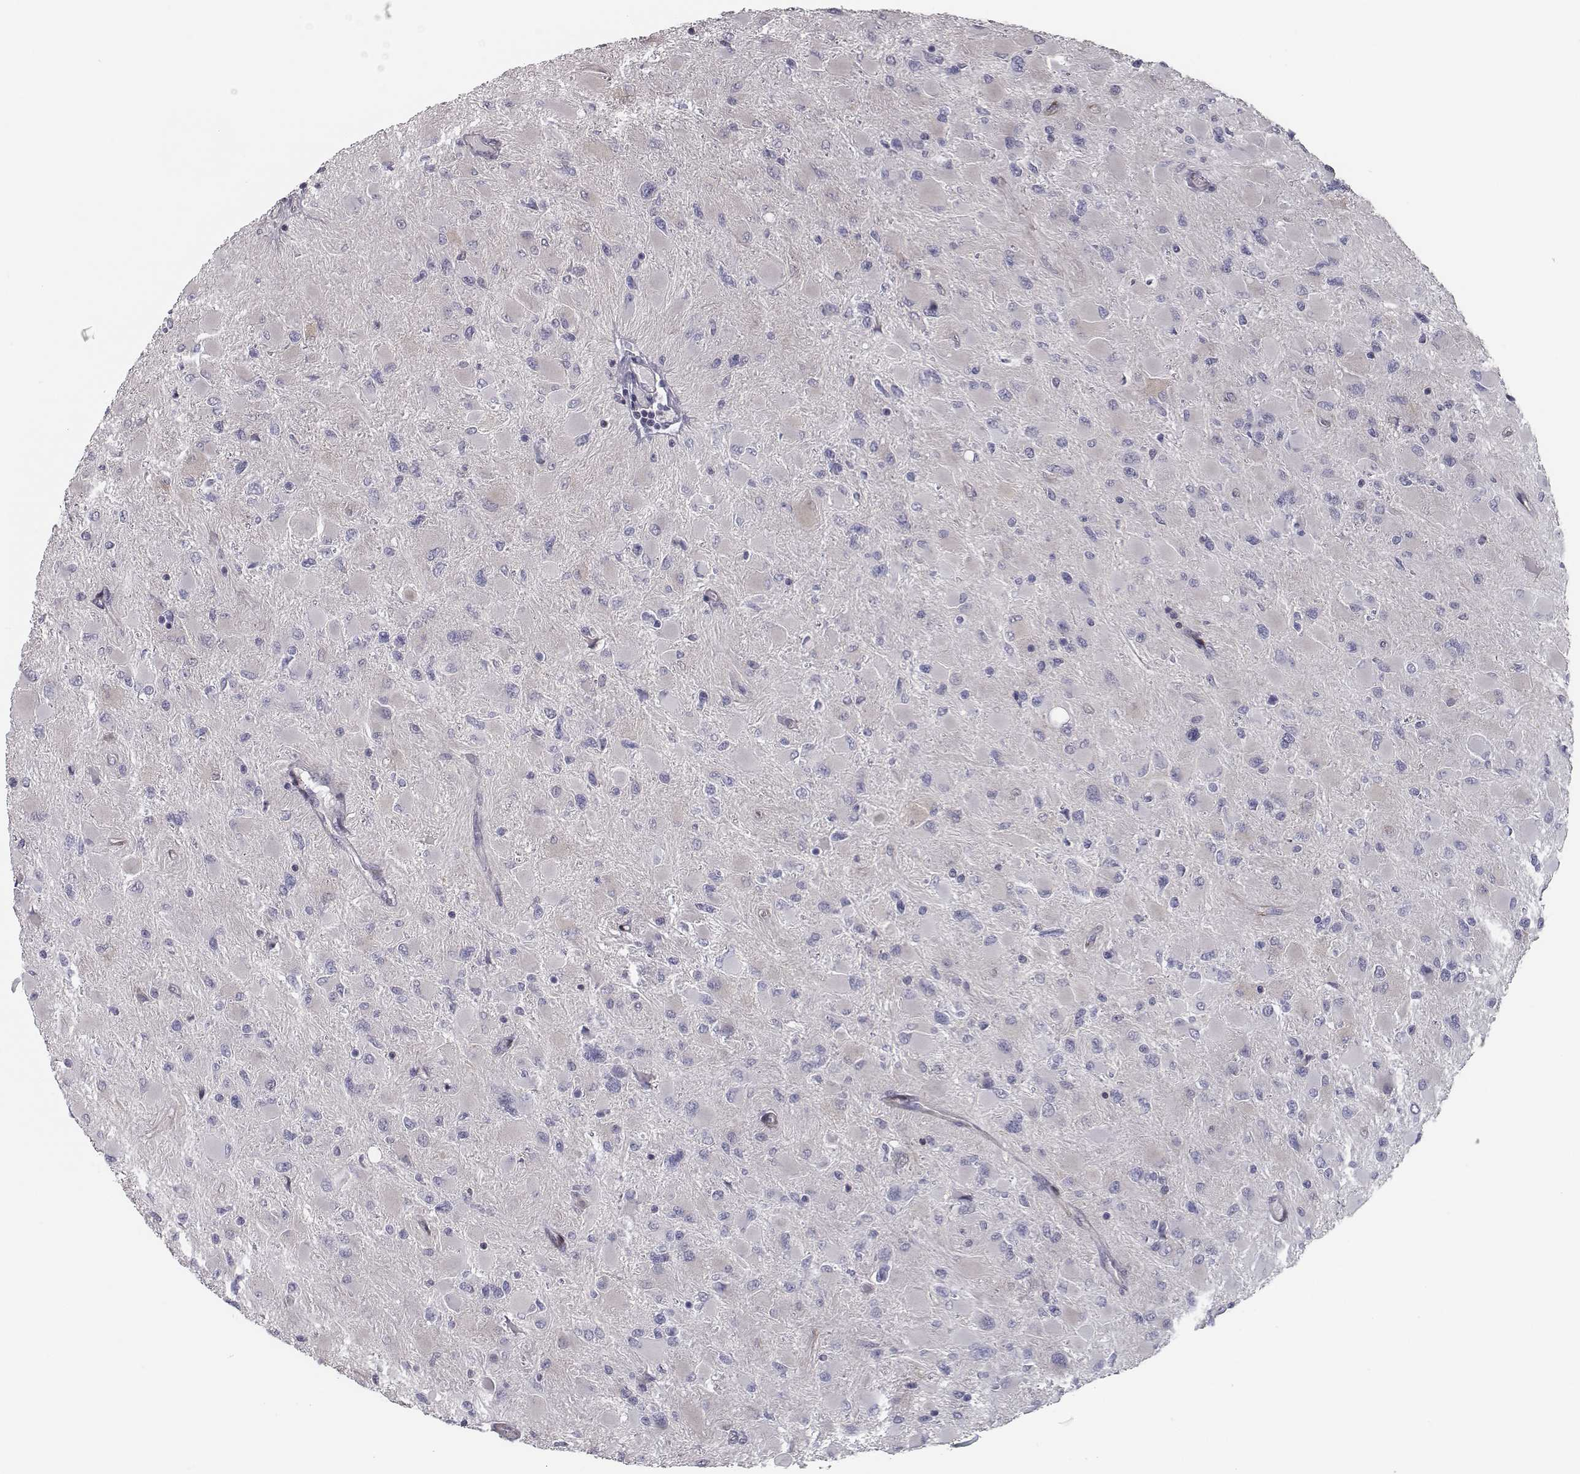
{"staining": {"intensity": "negative", "quantity": "none", "location": "none"}, "tissue": "glioma", "cell_type": "Tumor cells", "image_type": "cancer", "snomed": [{"axis": "morphology", "description": "Glioma, malignant, High grade"}, {"axis": "topography", "description": "Cerebral cortex"}], "caption": "Immunohistochemical staining of high-grade glioma (malignant) reveals no significant staining in tumor cells.", "gene": "ISYNA1", "patient": {"sex": "female", "age": 36}}